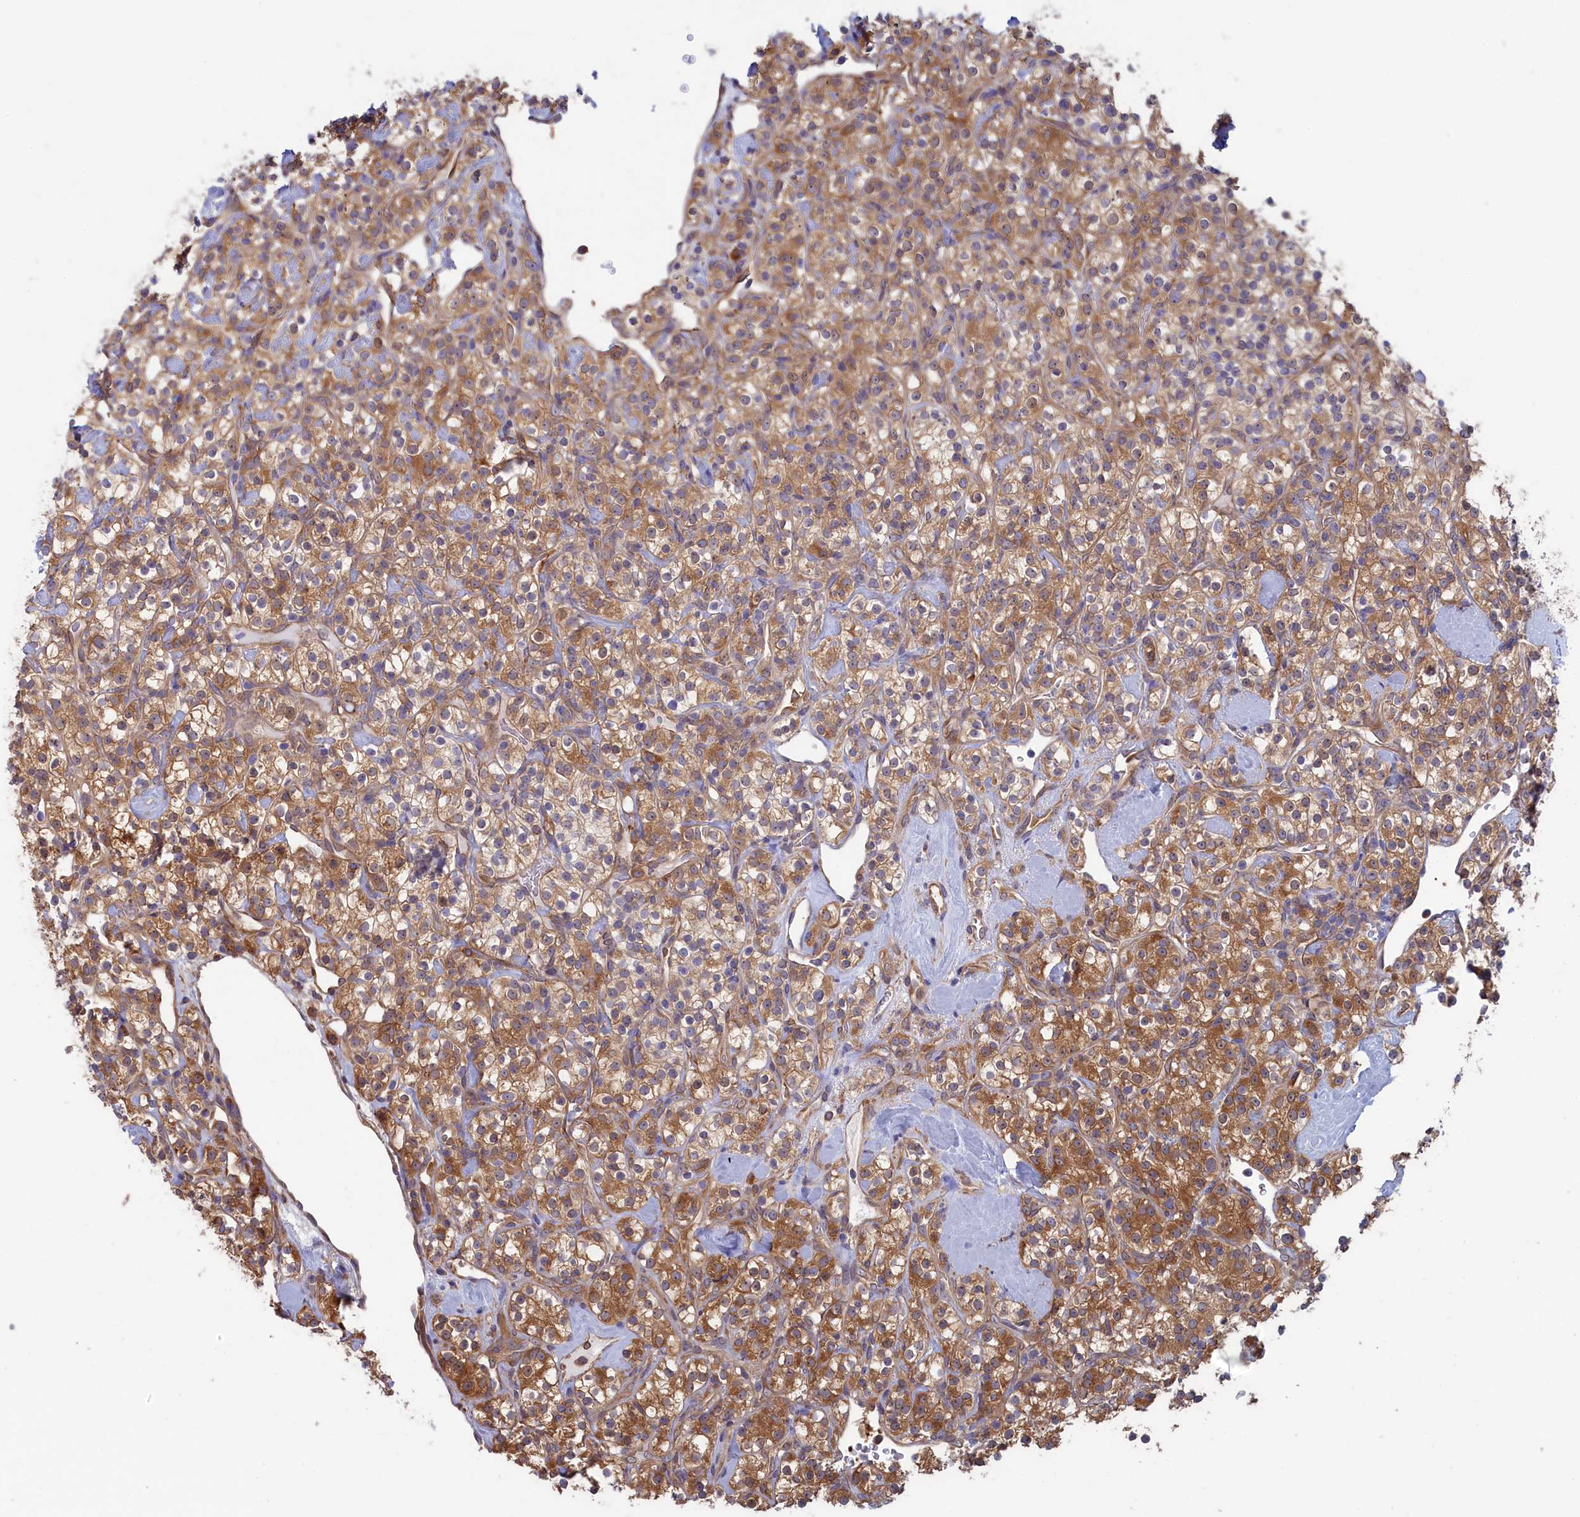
{"staining": {"intensity": "moderate", "quantity": ">75%", "location": "cytoplasmic/membranous"}, "tissue": "renal cancer", "cell_type": "Tumor cells", "image_type": "cancer", "snomed": [{"axis": "morphology", "description": "Adenocarcinoma, NOS"}, {"axis": "topography", "description": "Kidney"}], "caption": "A brown stain highlights moderate cytoplasmic/membranous expression of a protein in renal cancer tumor cells.", "gene": "SYNDIG1L", "patient": {"sex": "male", "age": 77}}